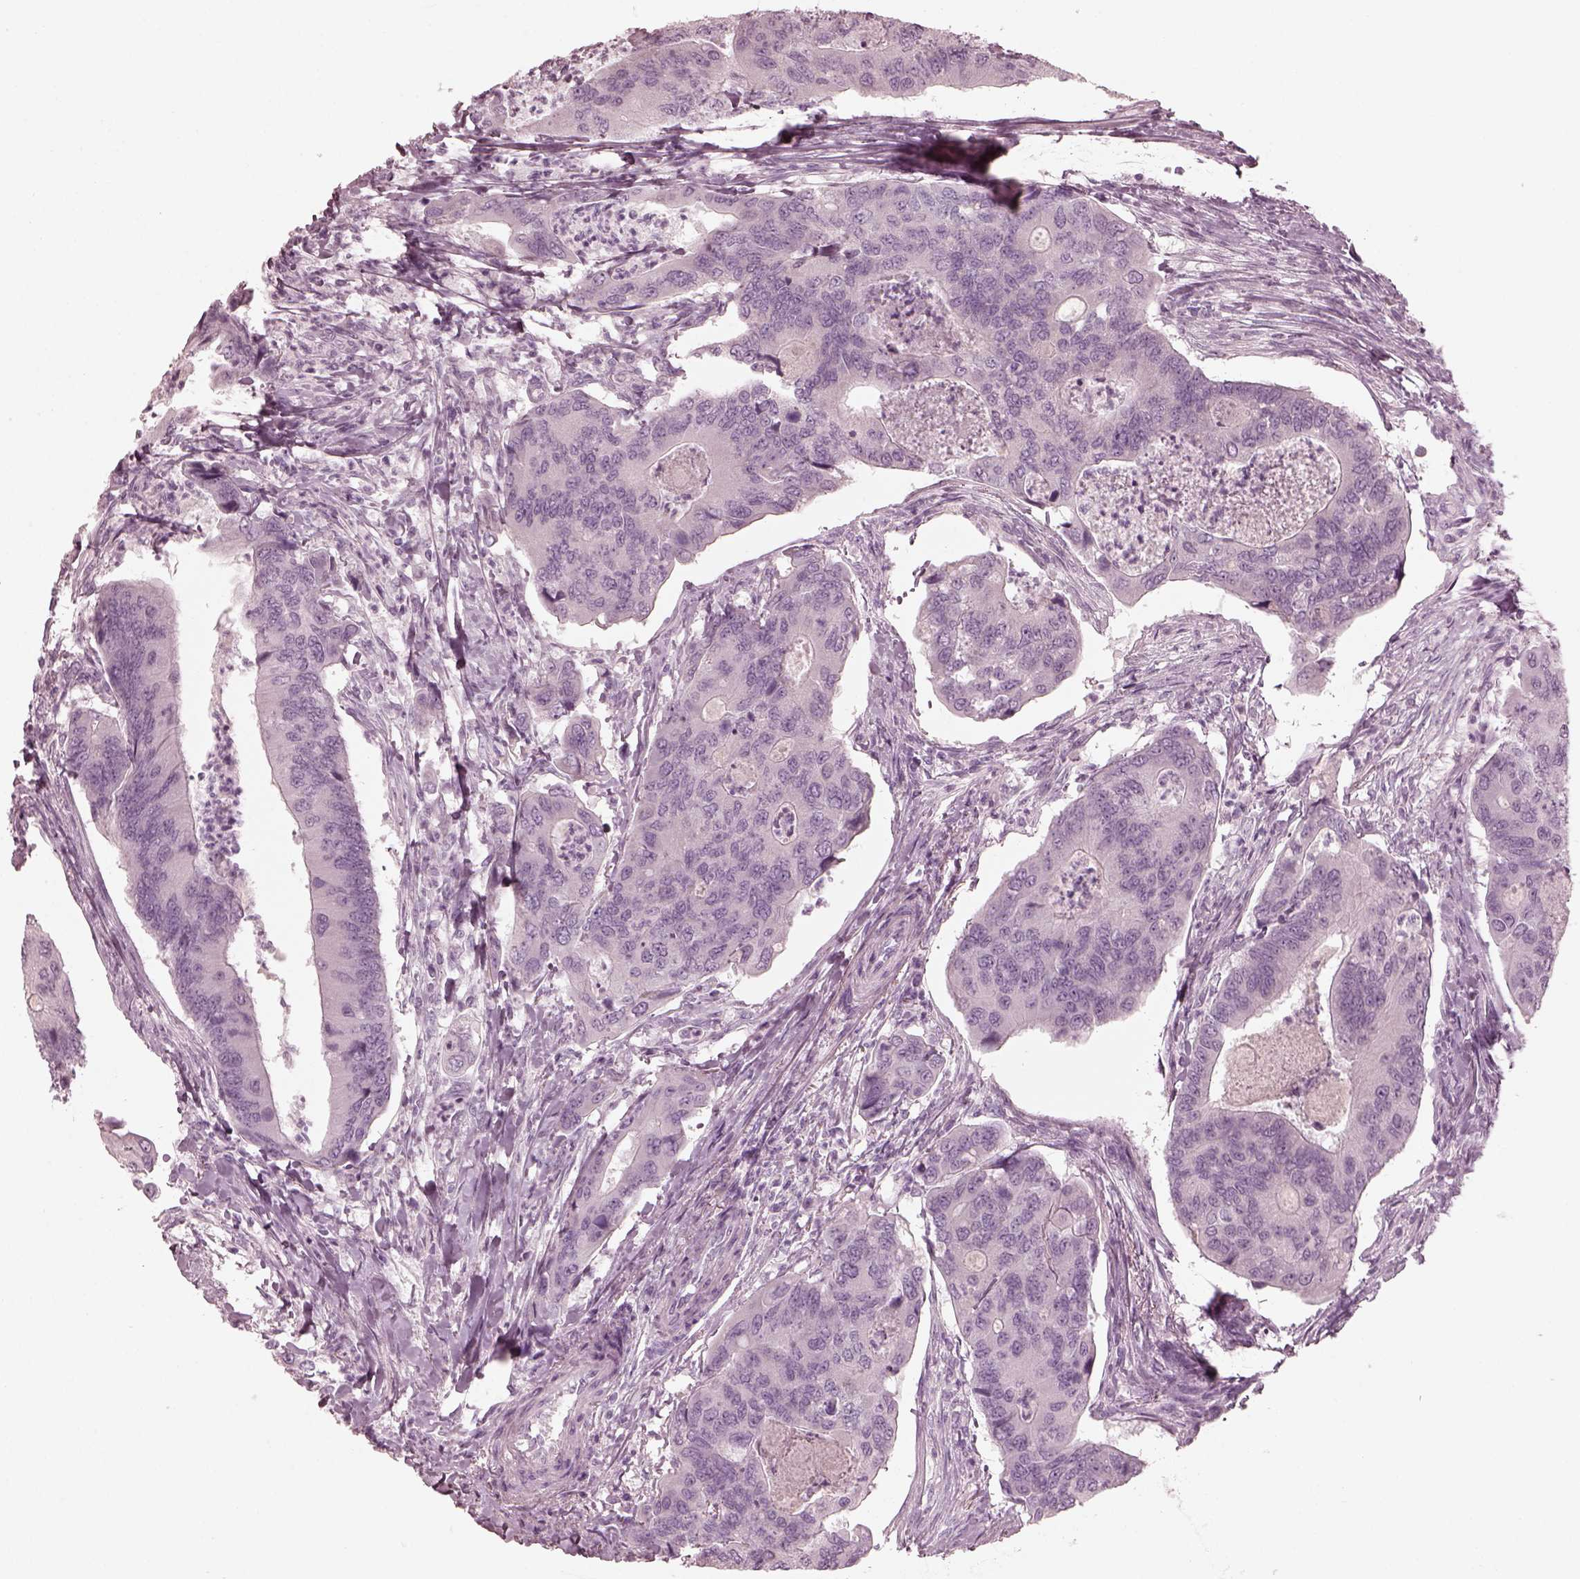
{"staining": {"intensity": "negative", "quantity": "none", "location": "none"}, "tissue": "colorectal cancer", "cell_type": "Tumor cells", "image_type": "cancer", "snomed": [{"axis": "morphology", "description": "Adenocarcinoma, NOS"}, {"axis": "topography", "description": "Colon"}], "caption": "This micrograph is of colorectal cancer (adenocarcinoma) stained with immunohistochemistry to label a protein in brown with the nuclei are counter-stained blue. There is no expression in tumor cells.", "gene": "SAXO2", "patient": {"sex": "female", "age": 67}}